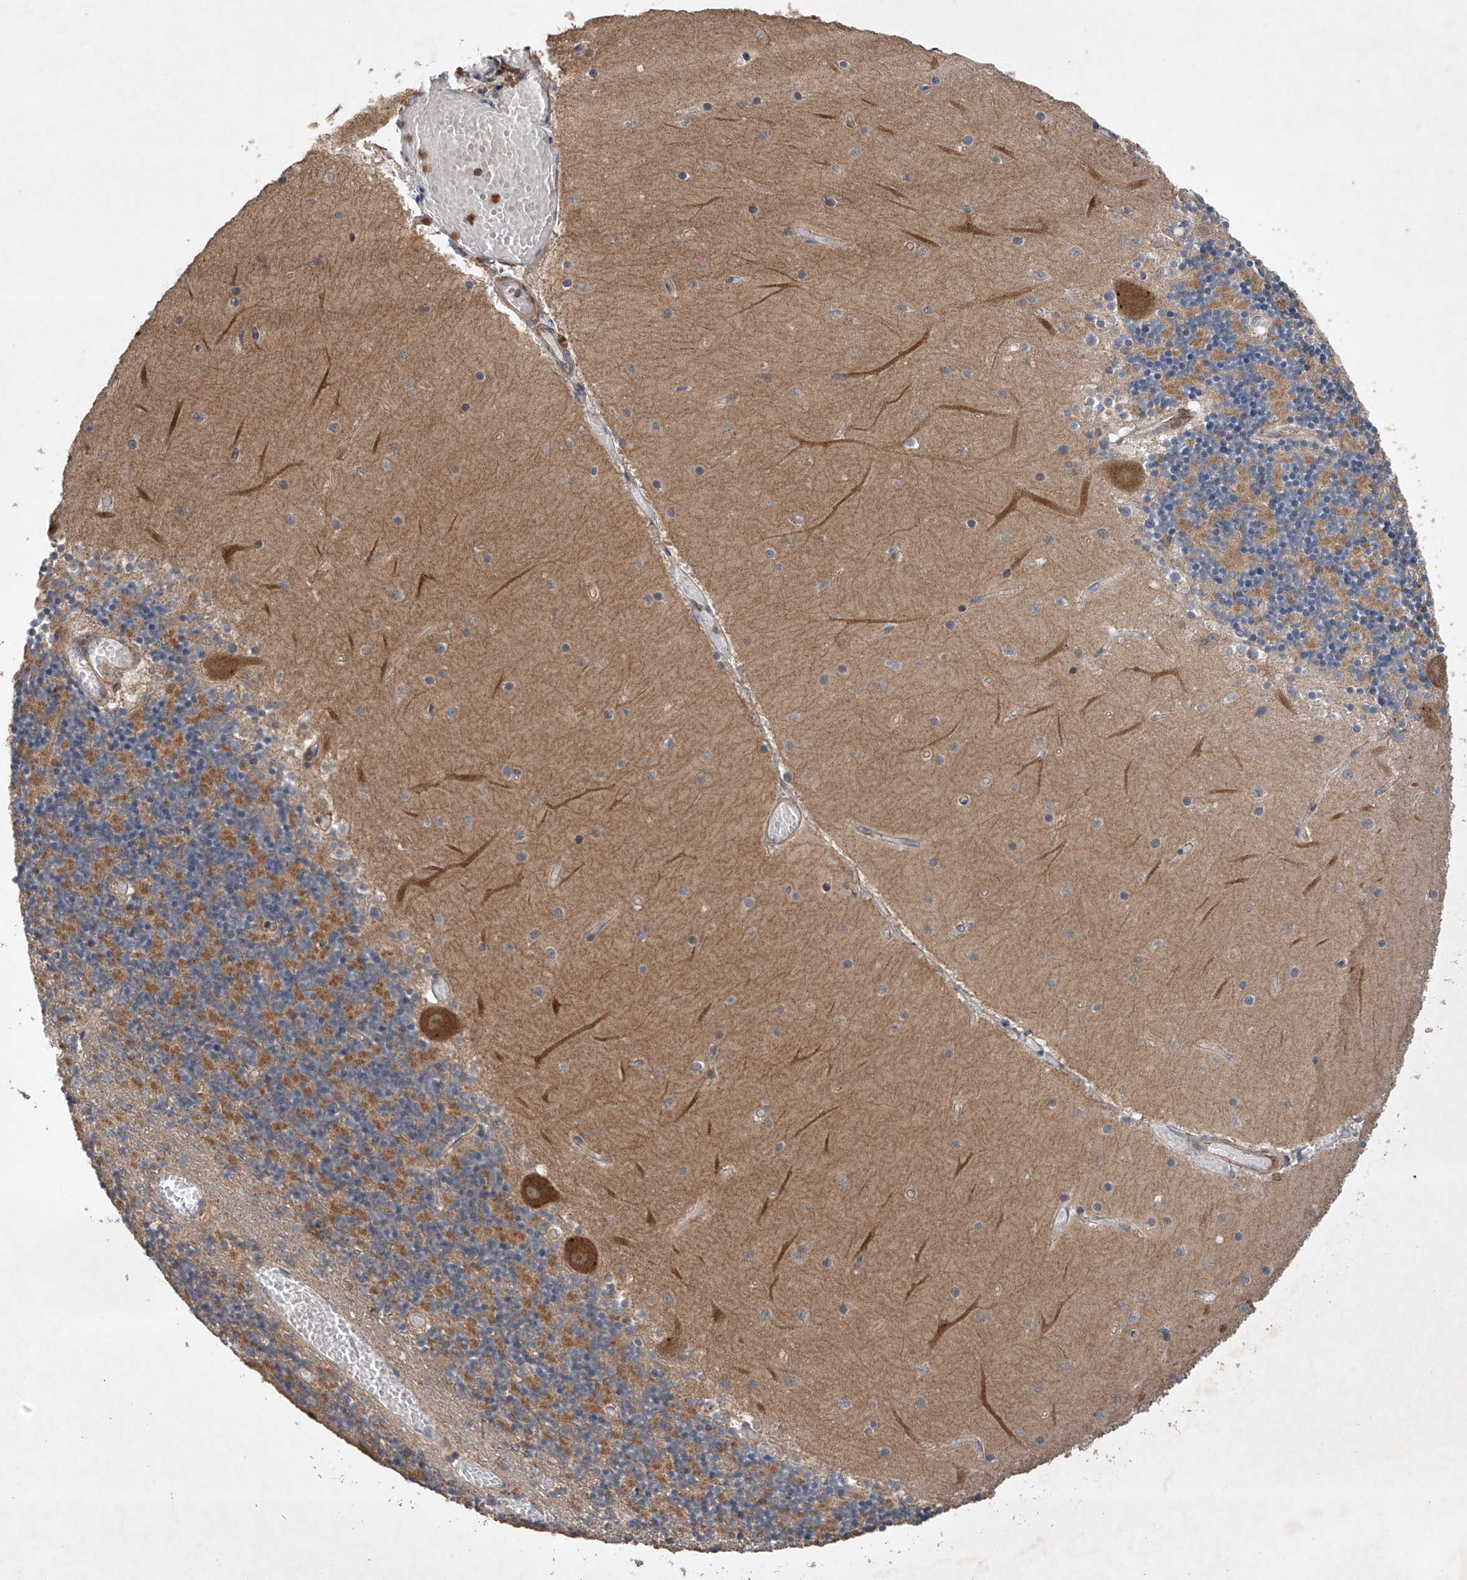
{"staining": {"intensity": "moderate", "quantity": ">75%", "location": "cytoplasmic/membranous"}, "tissue": "cerebellum", "cell_type": "Cells in granular layer", "image_type": "normal", "snomed": [{"axis": "morphology", "description": "Normal tissue, NOS"}, {"axis": "topography", "description": "Cerebellum"}], "caption": "Immunohistochemistry (IHC) image of normal human cerebellum stained for a protein (brown), which exhibits medium levels of moderate cytoplasmic/membranous positivity in approximately >75% of cells in granular layer.", "gene": "CEP85L", "patient": {"sex": "female", "age": 28}}